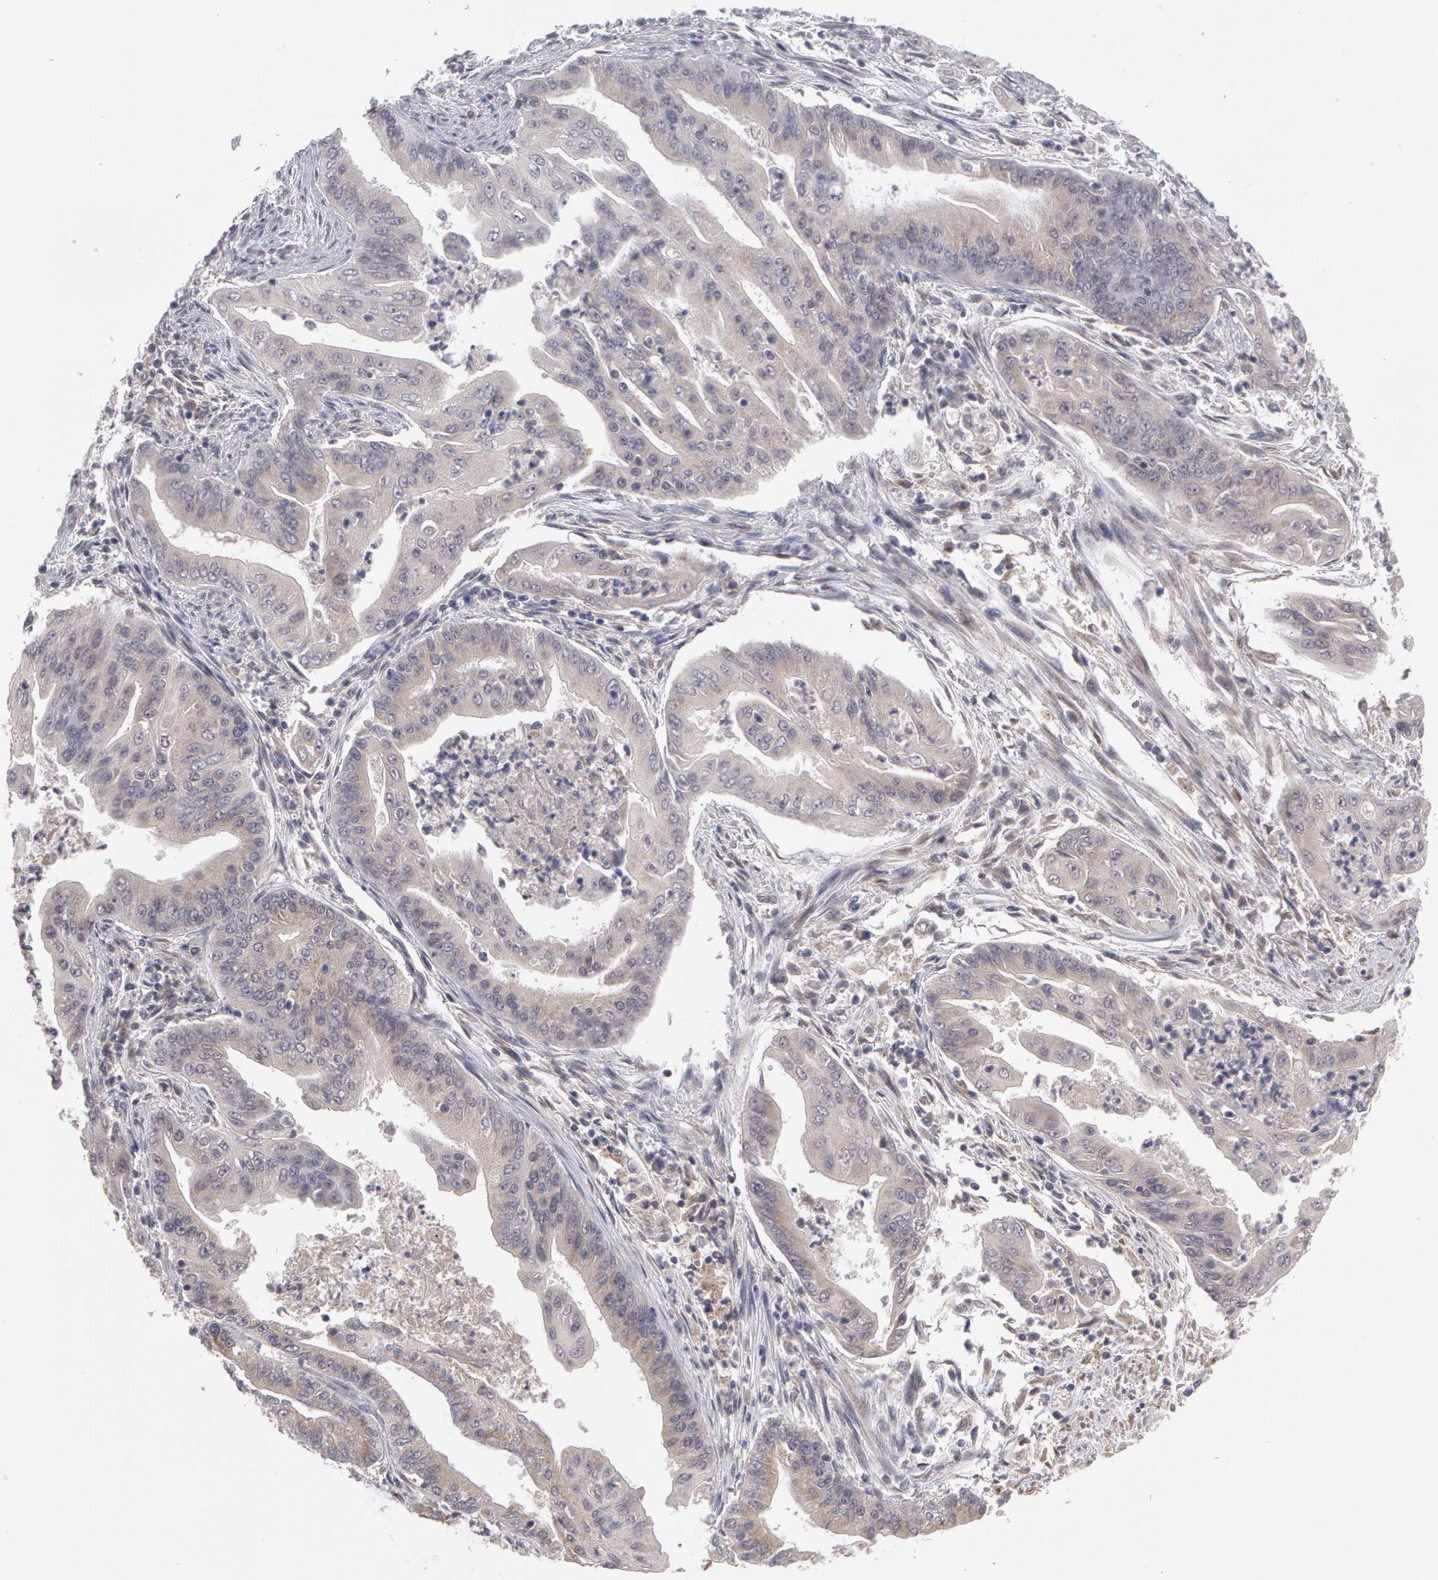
{"staining": {"intensity": "negative", "quantity": "none", "location": "none"}, "tissue": "endometrial cancer", "cell_type": "Tumor cells", "image_type": "cancer", "snomed": [{"axis": "morphology", "description": "Adenocarcinoma, NOS"}, {"axis": "topography", "description": "Endometrium"}], "caption": "IHC of endometrial adenocarcinoma shows no staining in tumor cells.", "gene": "STX5", "patient": {"sex": "female", "age": 63}}